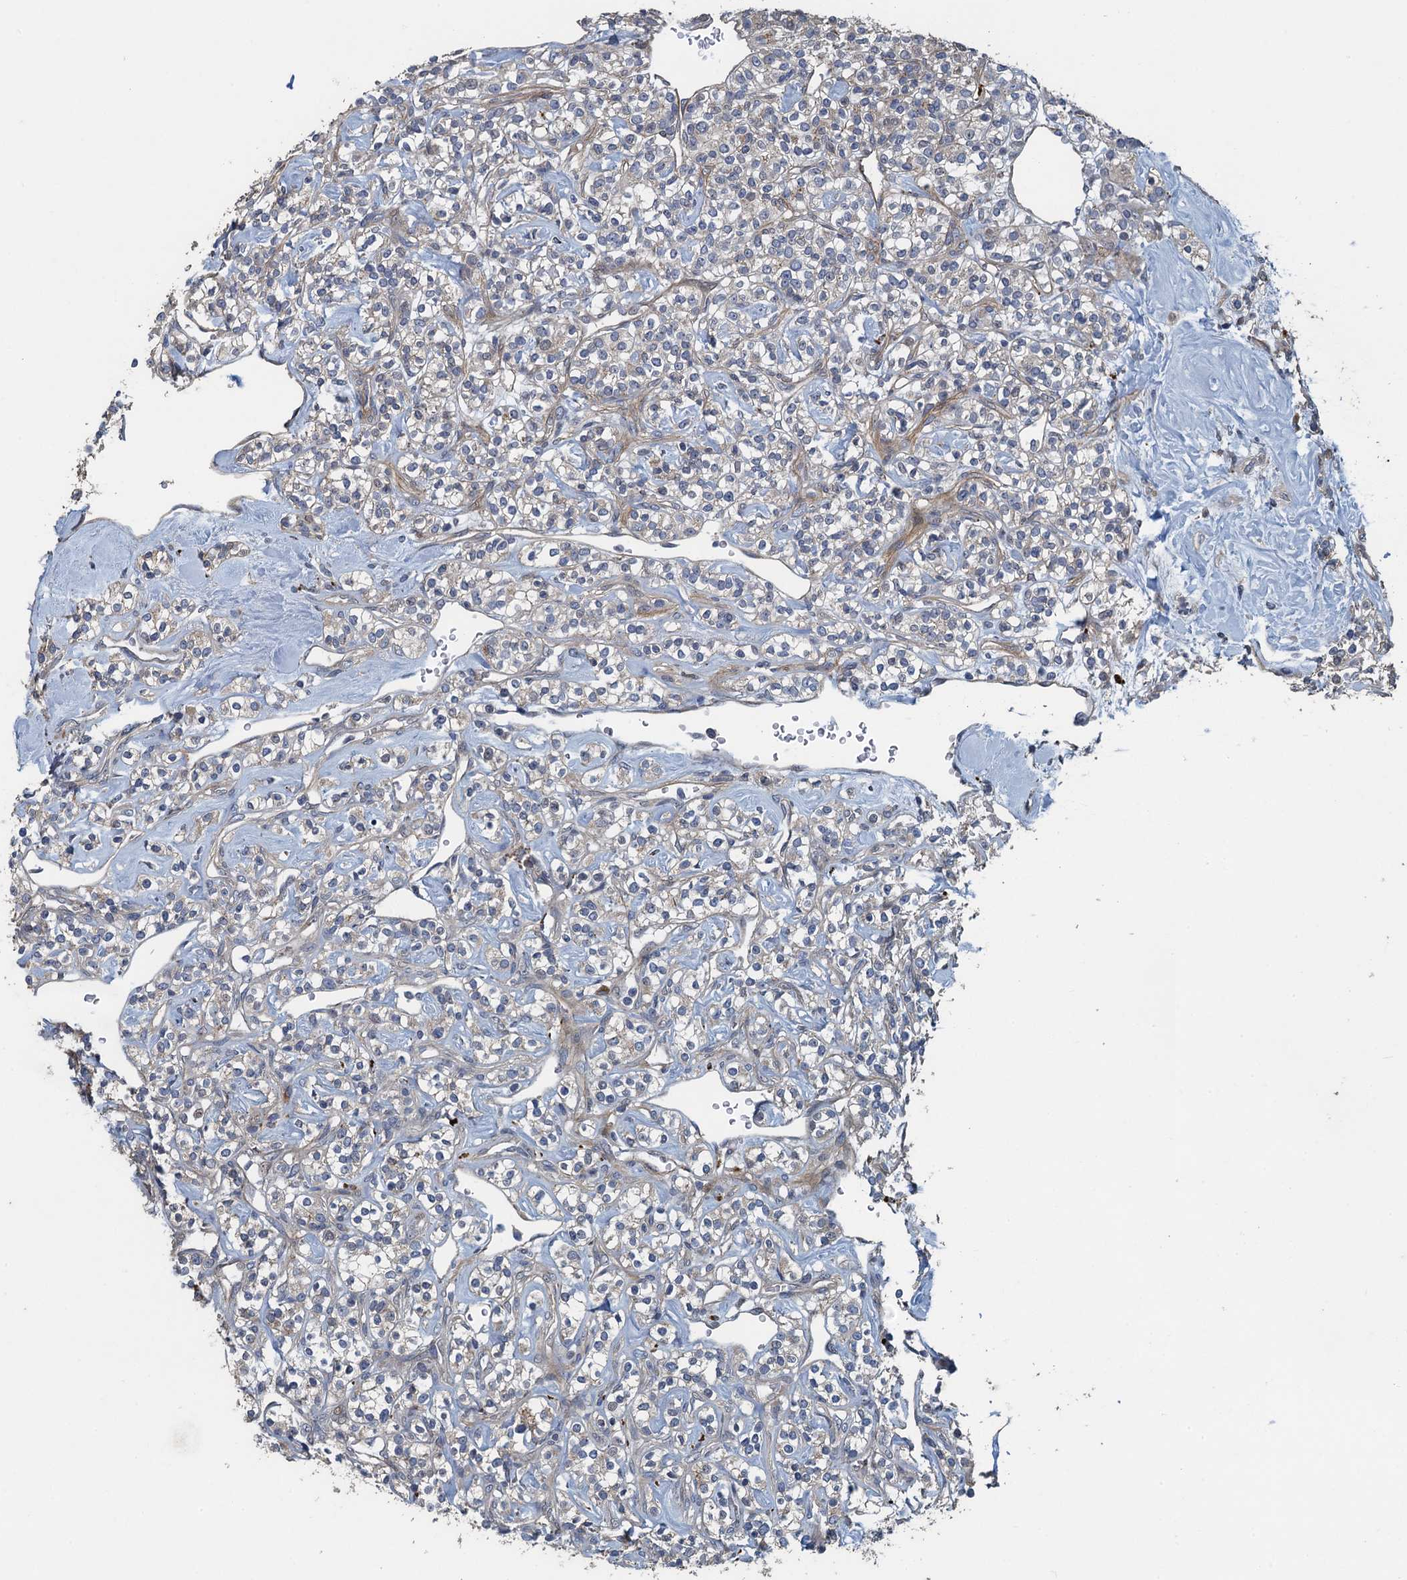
{"staining": {"intensity": "negative", "quantity": "none", "location": "none"}, "tissue": "renal cancer", "cell_type": "Tumor cells", "image_type": "cancer", "snomed": [{"axis": "morphology", "description": "Adenocarcinoma, NOS"}, {"axis": "topography", "description": "Kidney"}], "caption": "Immunohistochemistry of adenocarcinoma (renal) displays no staining in tumor cells. (Immunohistochemistry, brightfield microscopy, high magnification).", "gene": "AGRN", "patient": {"sex": "male", "age": 77}}